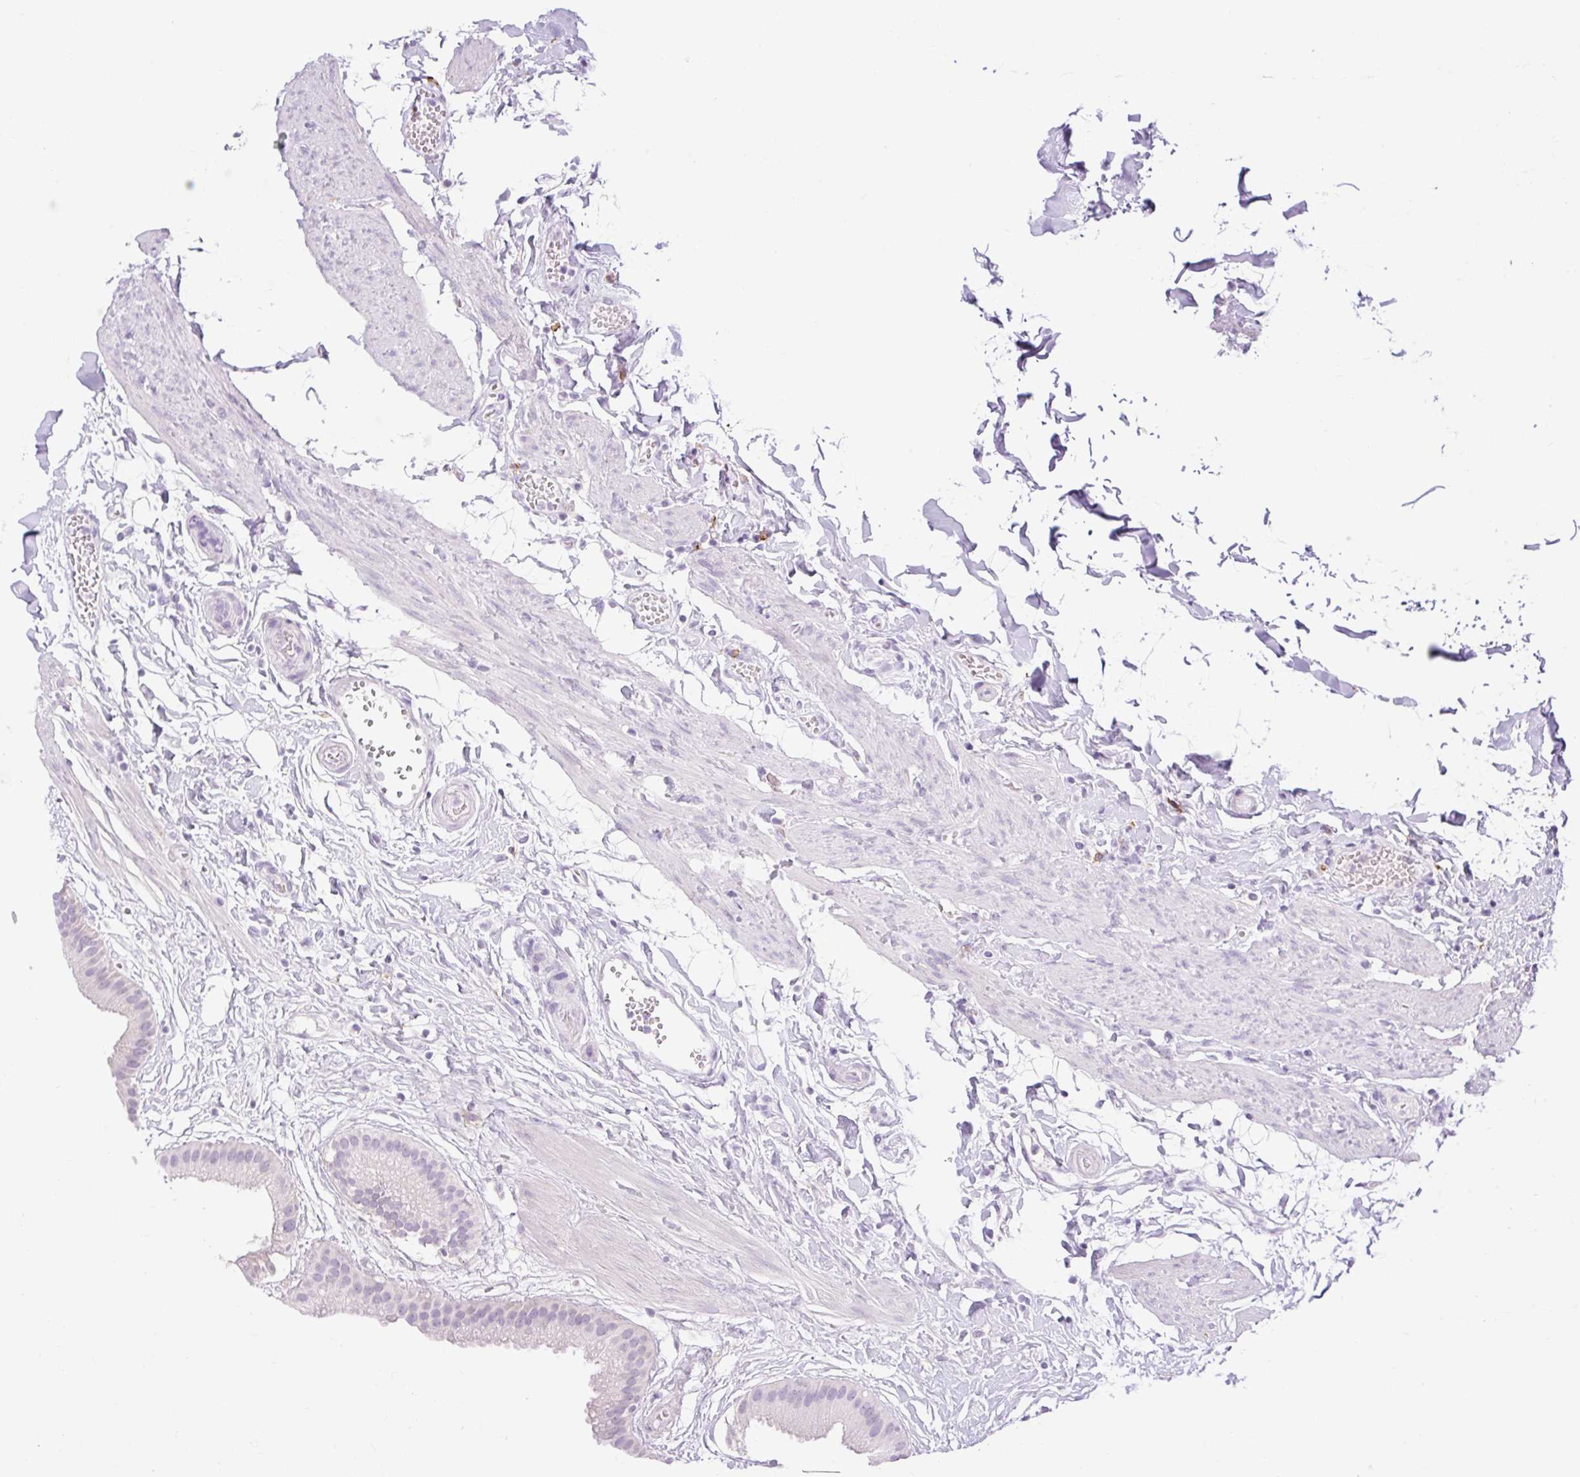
{"staining": {"intensity": "negative", "quantity": "none", "location": "none"}, "tissue": "gallbladder", "cell_type": "Glandular cells", "image_type": "normal", "snomed": [{"axis": "morphology", "description": "Normal tissue, NOS"}, {"axis": "topography", "description": "Gallbladder"}], "caption": "Immunohistochemistry of benign gallbladder exhibits no staining in glandular cells.", "gene": "SIGLEC1", "patient": {"sex": "female", "age": 63}}